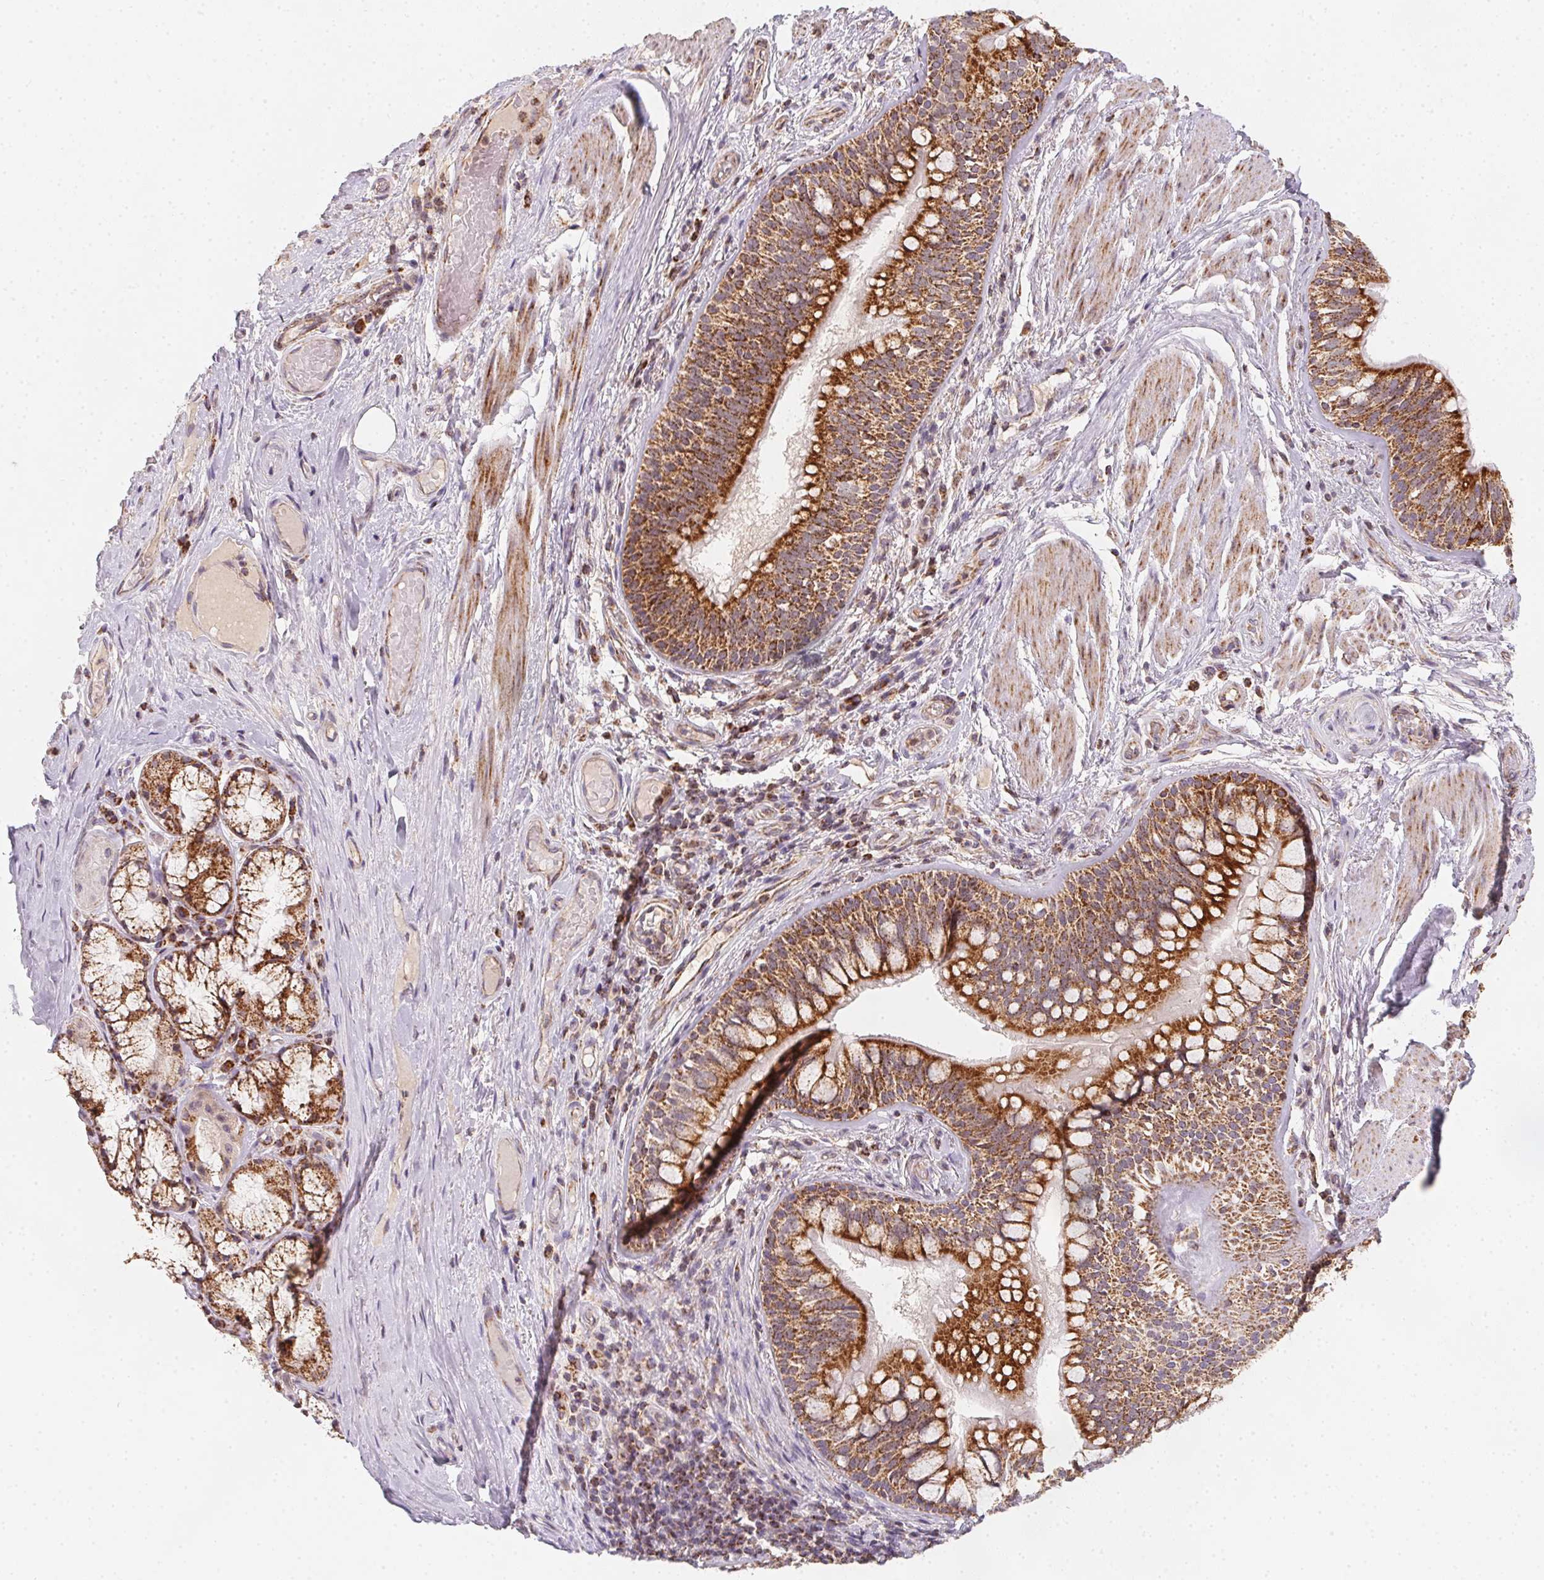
{"staining": {"intensity": "weak", "quantity": "<25%", "location": "cytoplasmic/membranous"}, "tissue": "adipose tissue", "cell_type": "Adipocytes", "image_type": "normal", "snomed": [{"axis": "morphology", "description": "Normal tissue, NOS"}, {"axis": "topography", "description": "Cartilage tissue"}, {"axis": "topography", "description": "Bronchus"}], "caption": "Immunohistochemistry (IHC) of normal human adipose tissue shows no positivity in adipocytes. (DAB (3,3'-diaminobenzidine) immunohistochemistry (IHC) with hematoxylin counter stain).", "gene": "NDUFS6", "patient": {"sex": "male", "age": 64}}